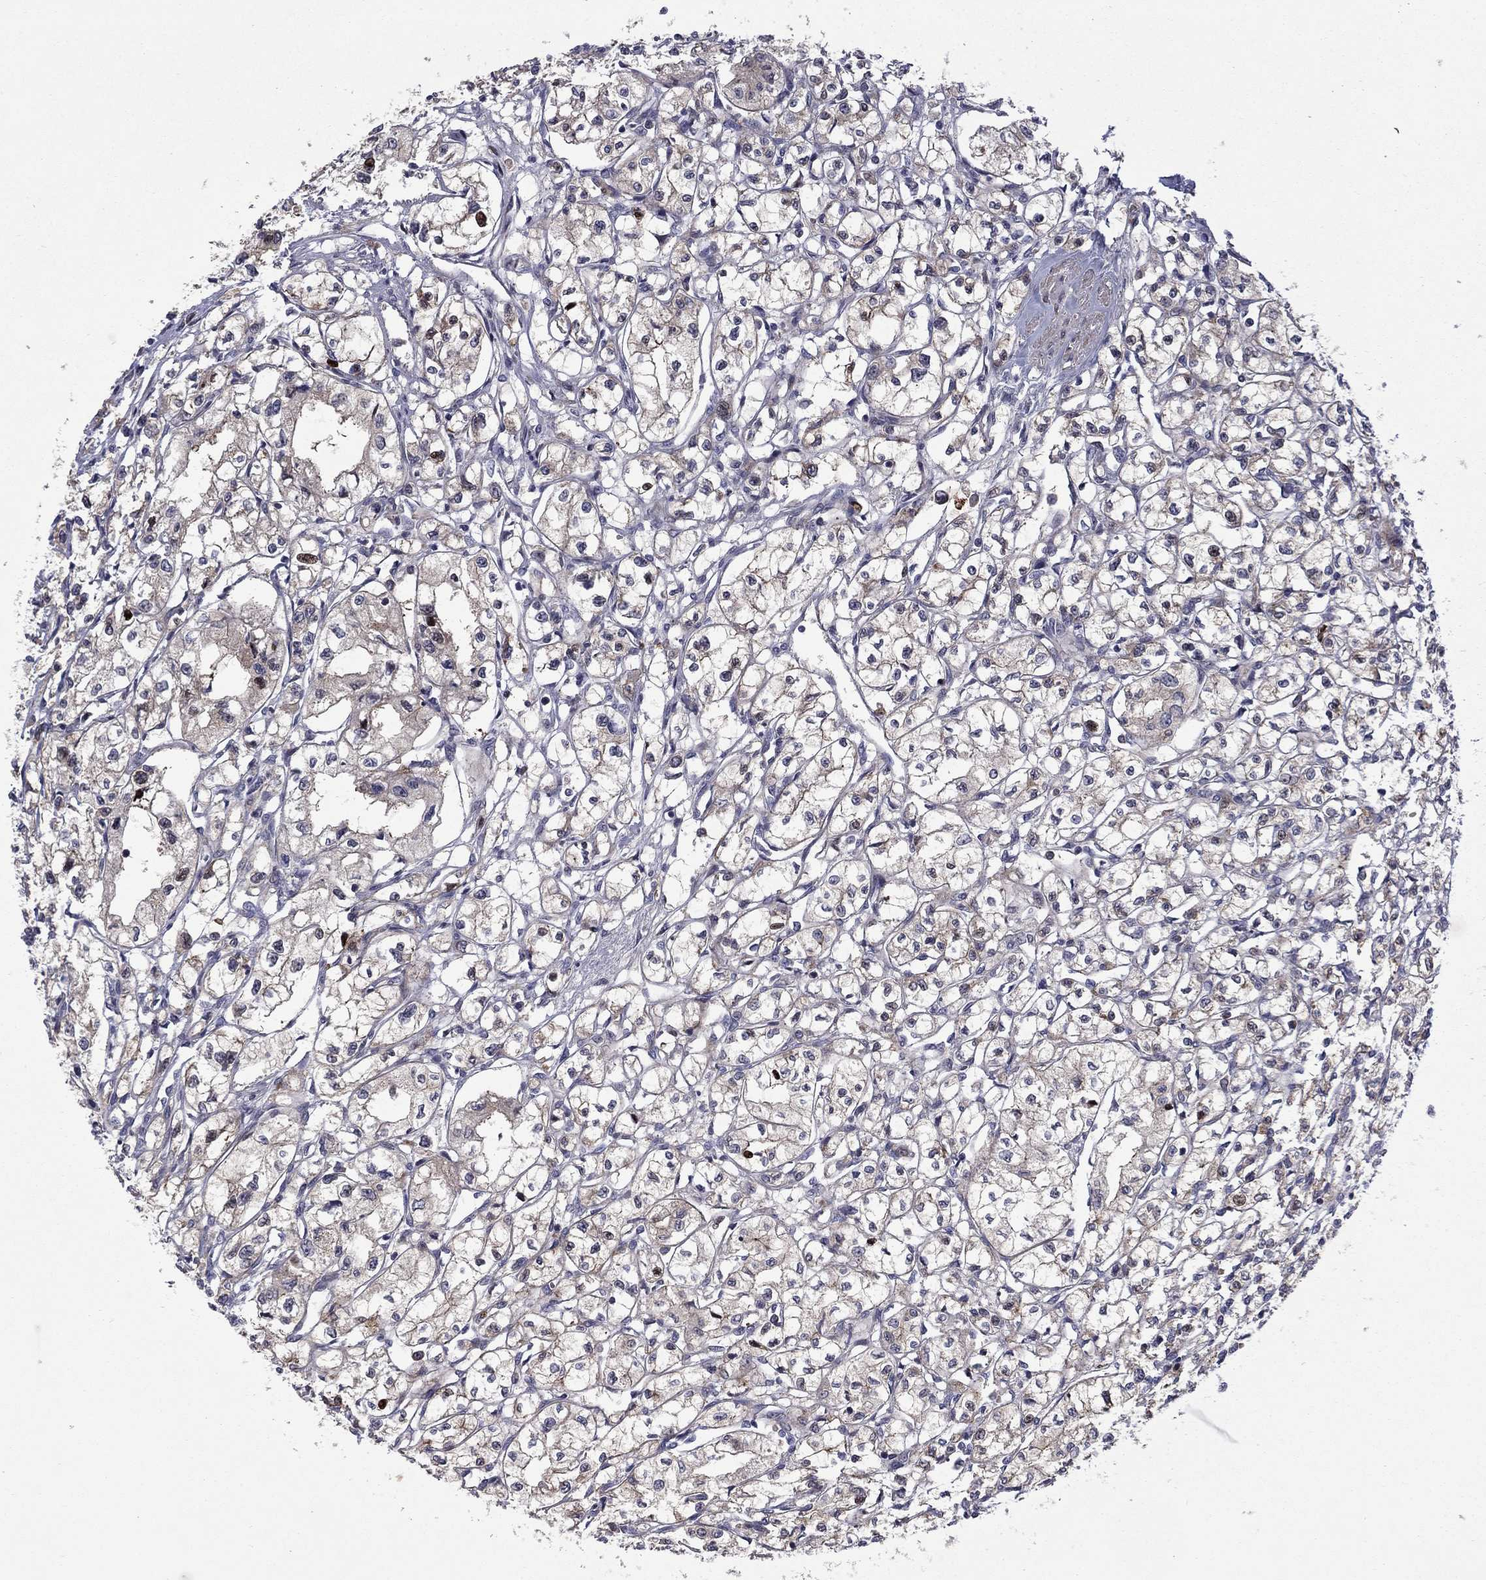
{"staining": {"intensity": "moderate", "quantity": "<25%", "location": "cytoplasmic/membranous,nuclear"}, "tissue": "renal cancer", "cell_type": "Tumor cells", "image_type": "cancer", "snomed": [{"axis": "morphology", "description": "Adenocarcinoma, NOS"}, {"axis": "topography", "description": "Kidney"}], "caption": "Immunohistochemical staining of renal cancer shows low levels of moderate cytoplasmic/membranous and nuclear protein staining in approximately <25% of tumor cells.", "gene": "HDAC4", "patient": {"sex": "male", "age": 56}}